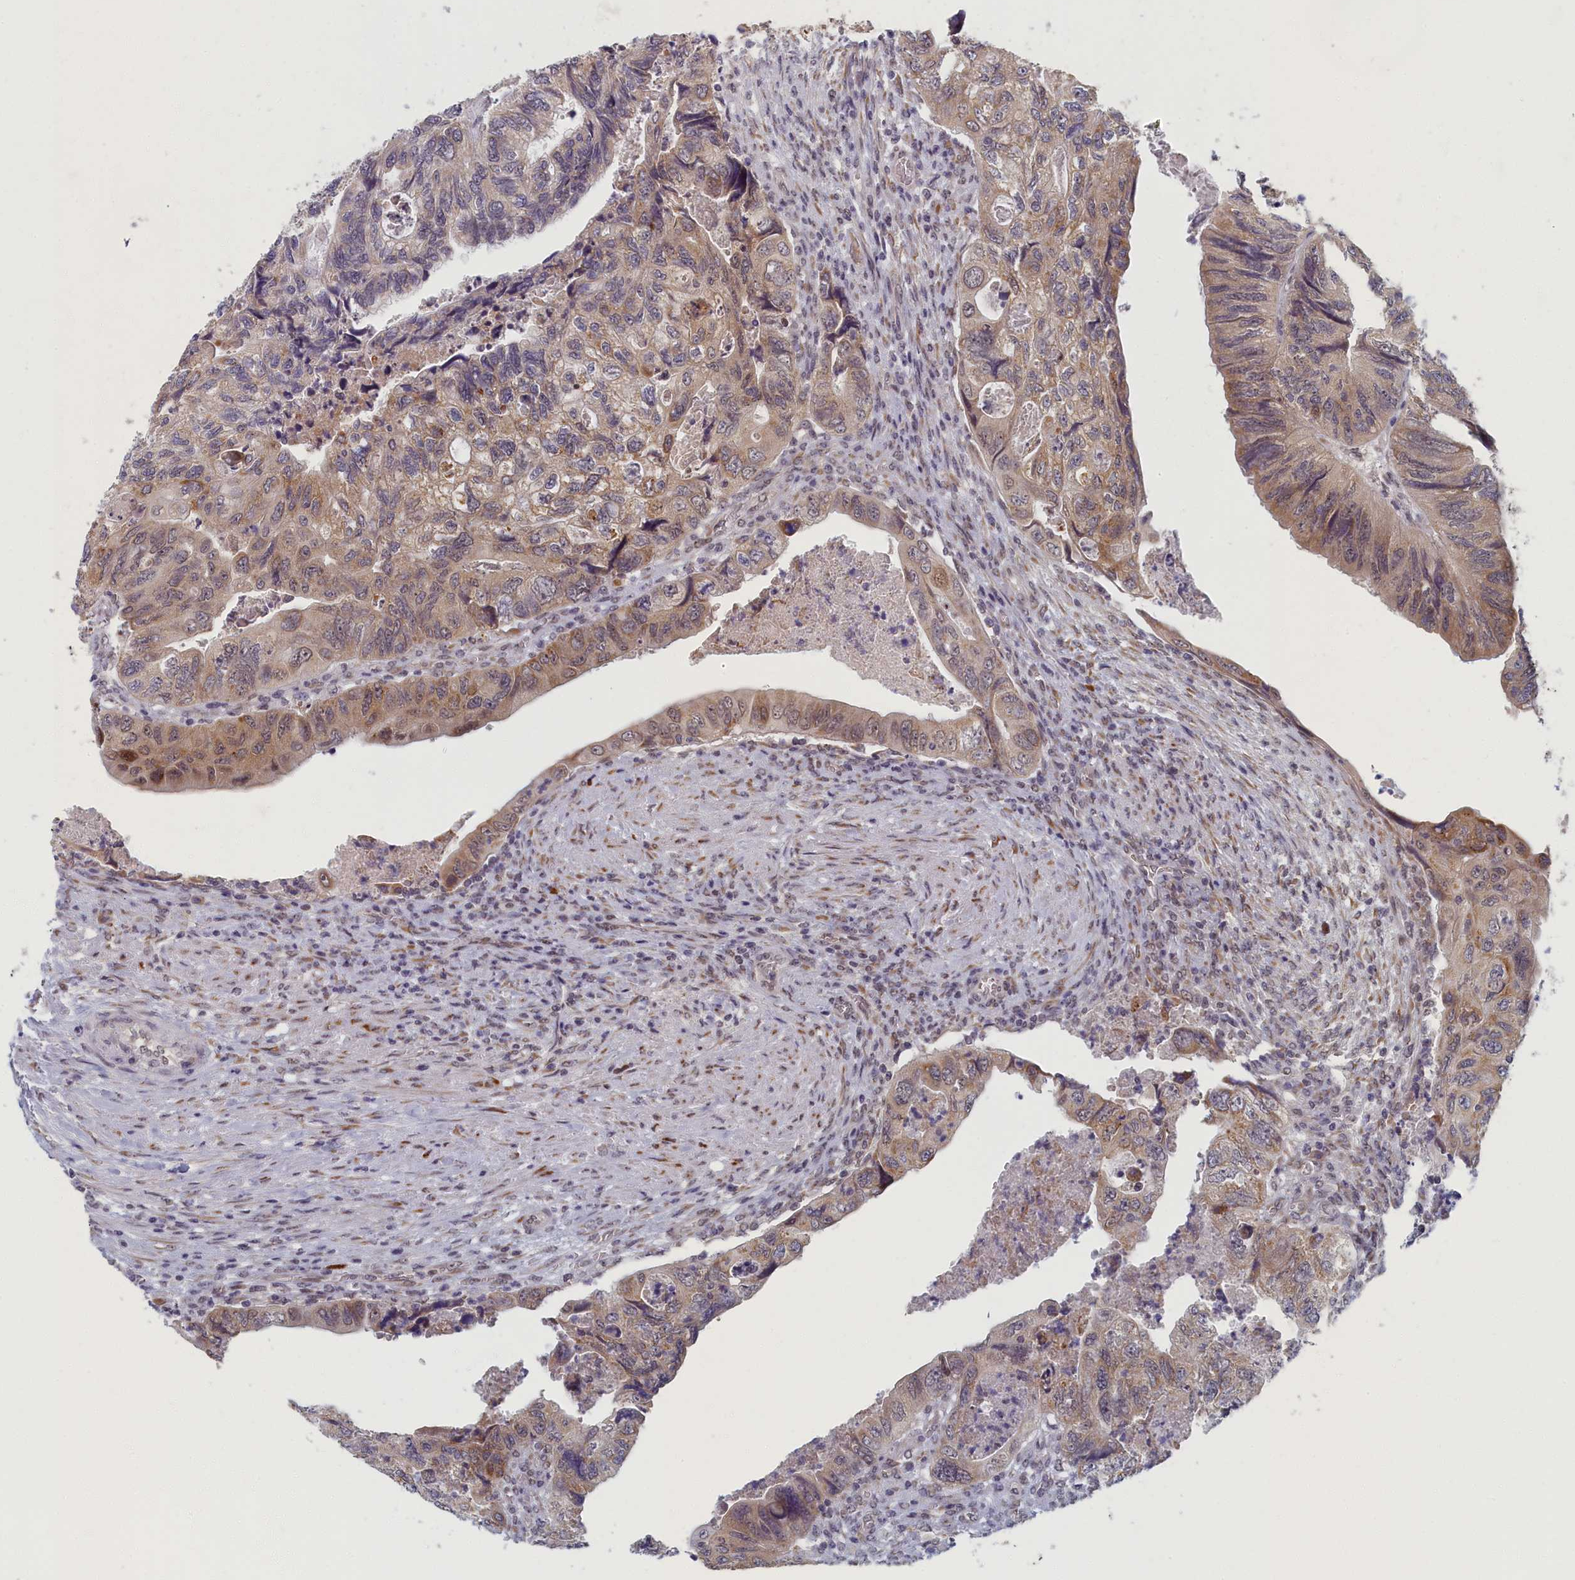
{"staining": {"intensity": "weak", "quantity": ">75%", "location": "cytoplasmic/membranous,nuclear"}, "tissue": "colorectal cancer", "cell_type": "Tumor cells", "image_type": "cancer", "snomed": [{"axis": "morphology", "description": "Adenocarcinoma, NOS"}, {"axis": "topography", "description": "Rectum"}], "caption": "Protein staining exhibits weak cytoplasmic/membranous and nuclear positivity in approximately >75% of tumor cells in adenocarcinoma (colorectal).", "gene": "DNAJC17", "patient": {"sex": "male", "age": 63}}